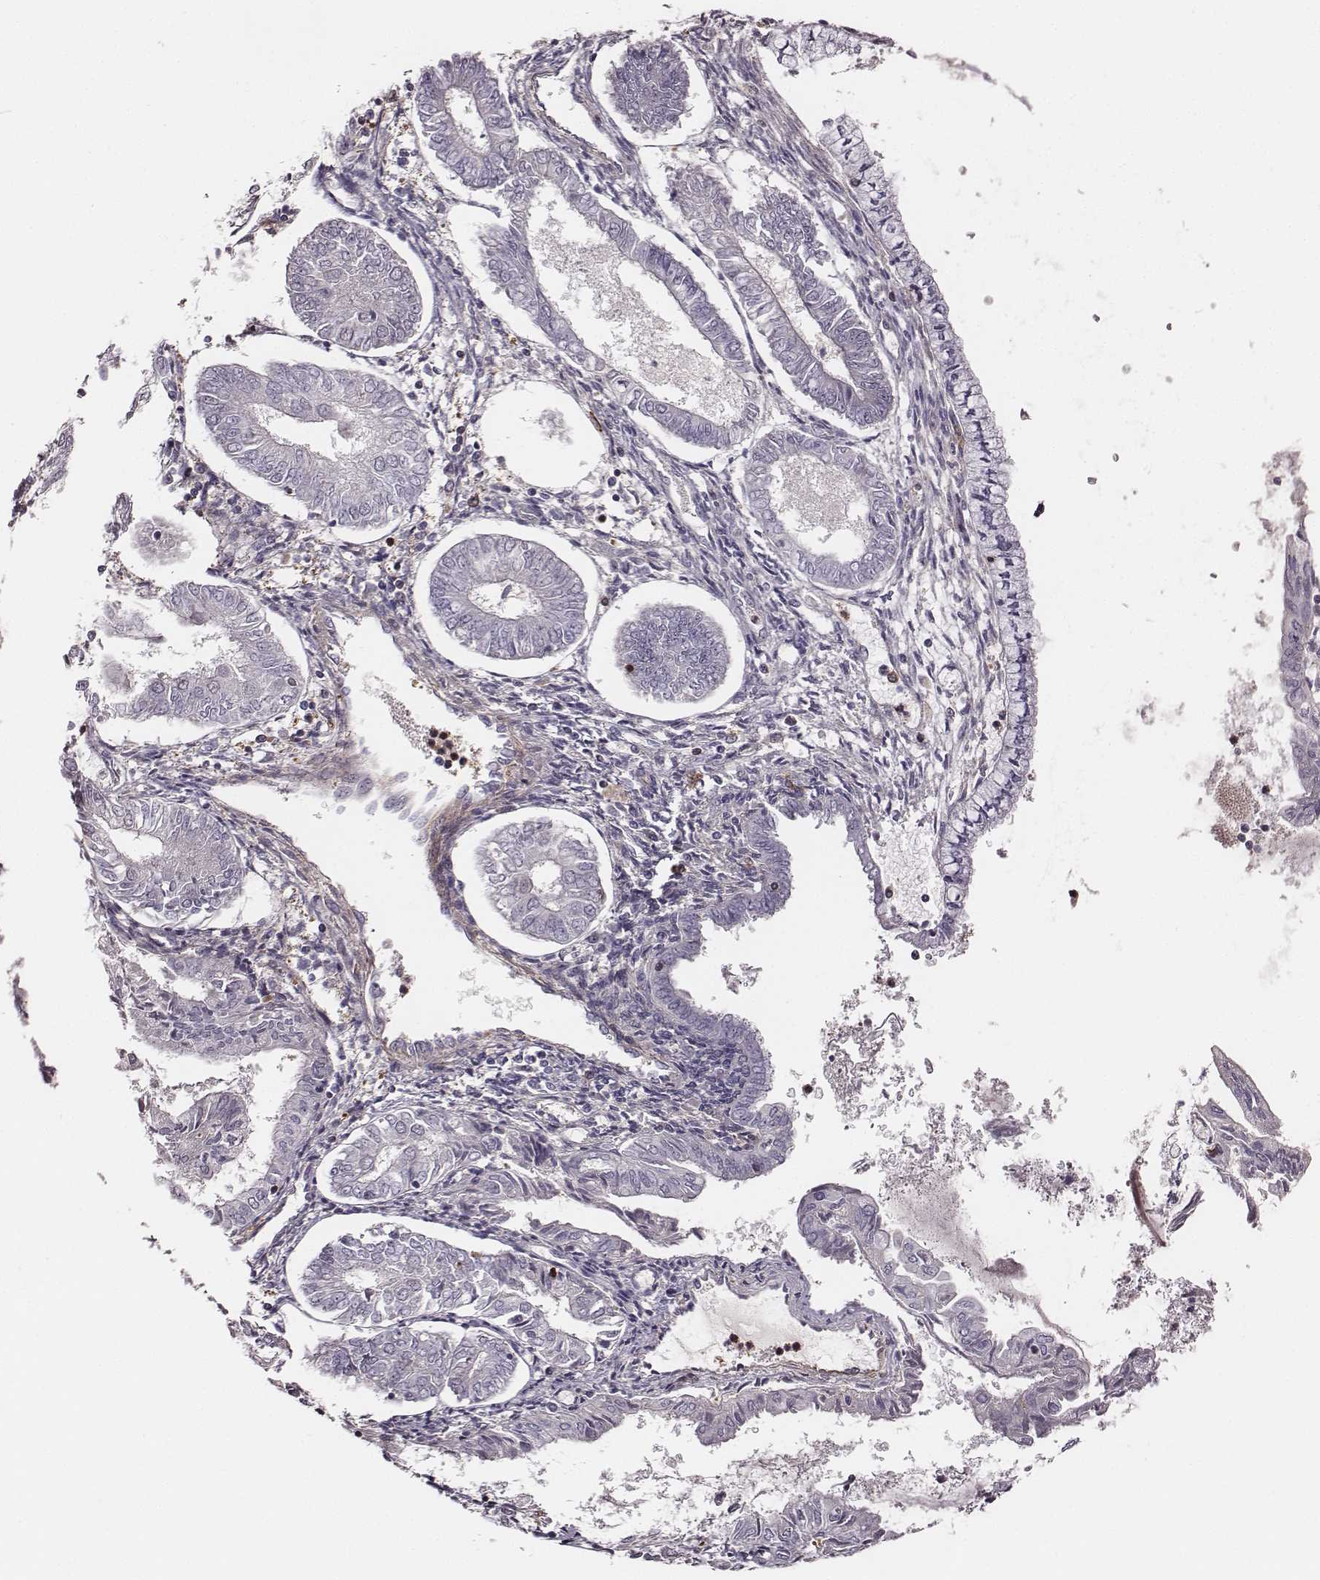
{"staining": {"intensity": "negative", "quantity": "none", "location": "none"}, "tissue": "endometrial cancer", "cell_type": "Tumor cells", "image_type": "cancer", "snomed": [{"axis": "morphology", "description": "Adenocarcinoma, NOS"}, {"axis": "topography", "description": "Endometrium"}], "caption": "High magnification brightfield microscopy of endometrial cancer (adenocarcinoma) stained with DAB (brown) and counterstained with hematoxylin (blue): tumor cells show no significant expression.", "gene": "ZYX", "patient": {"sex": "female", "age": 68}}